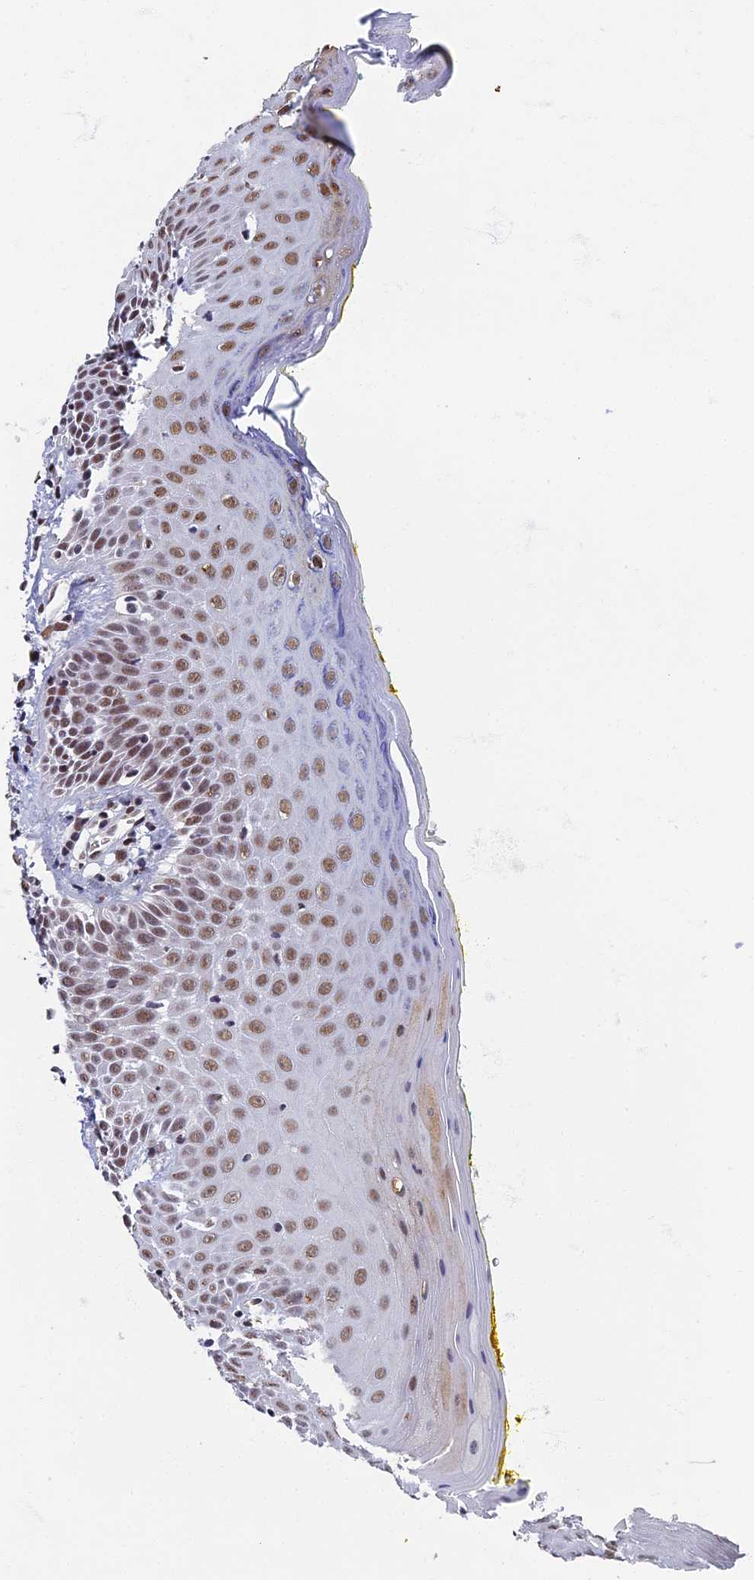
{"staining": {"intensity": "moderate", "quantity": "25%-75%", "location": "nuclear"}, "tissue": "oral mucosa", "cell_type": "Squamous epithelial cells", "image_type": "normal", "snomed": [{"axis": "morphology", "description": "Normal tissue, NOS"}, {"axis": "morphology", "description": "Squamous cell carcinoma, NOS"}, {"axis": "topography", "description": "Oral tissue"}, {"axis": "topography", "description": "Head-Neck"}], "caption": "IHC (DAB) staining of unremarkable oral mucosa exhibits moderate nuclear protein staining in about 25%-75% of squamous epithelial cells.", "gene": "TAF13", "patient": {"sex": "female", "age": 70}}